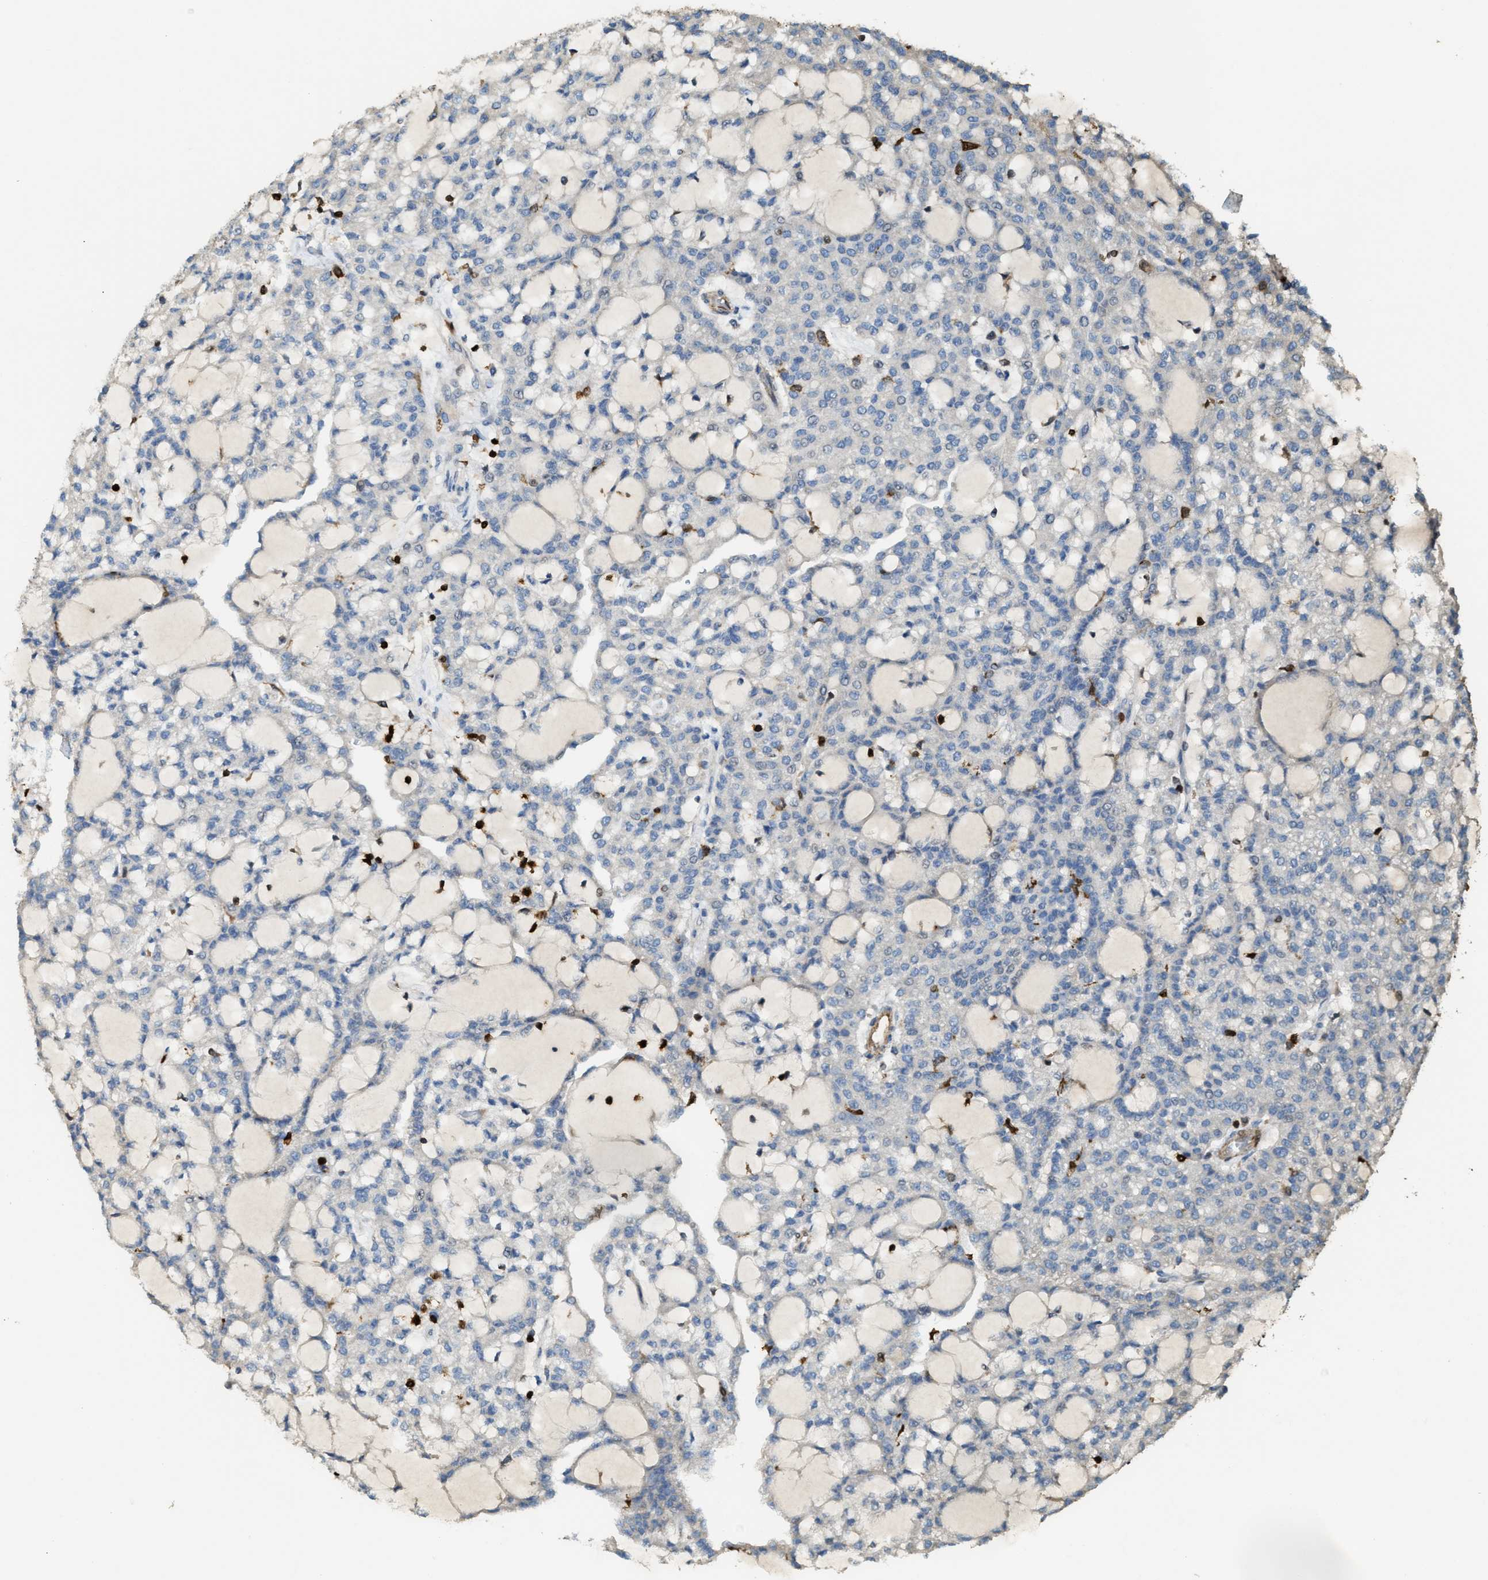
{"staining": {"intensity": "negative", "quantity": "none", "location": "none"}, "tissue": "renal cancer", "cell_type": "Tumor cells", "image_type": "cancer", "snomed": [{"axis": "morphology", "description": "Adenocarcinoma, NOS"}, {"axis": "topography", "description": "Kidney"}], "caption": "Renal adenocarcinoma stained for a protein using immunohistochemistry demonstrates no staining tumor cells.", "gene": "SERPINB5", "patient": {"sex": "male", "age": 63}}